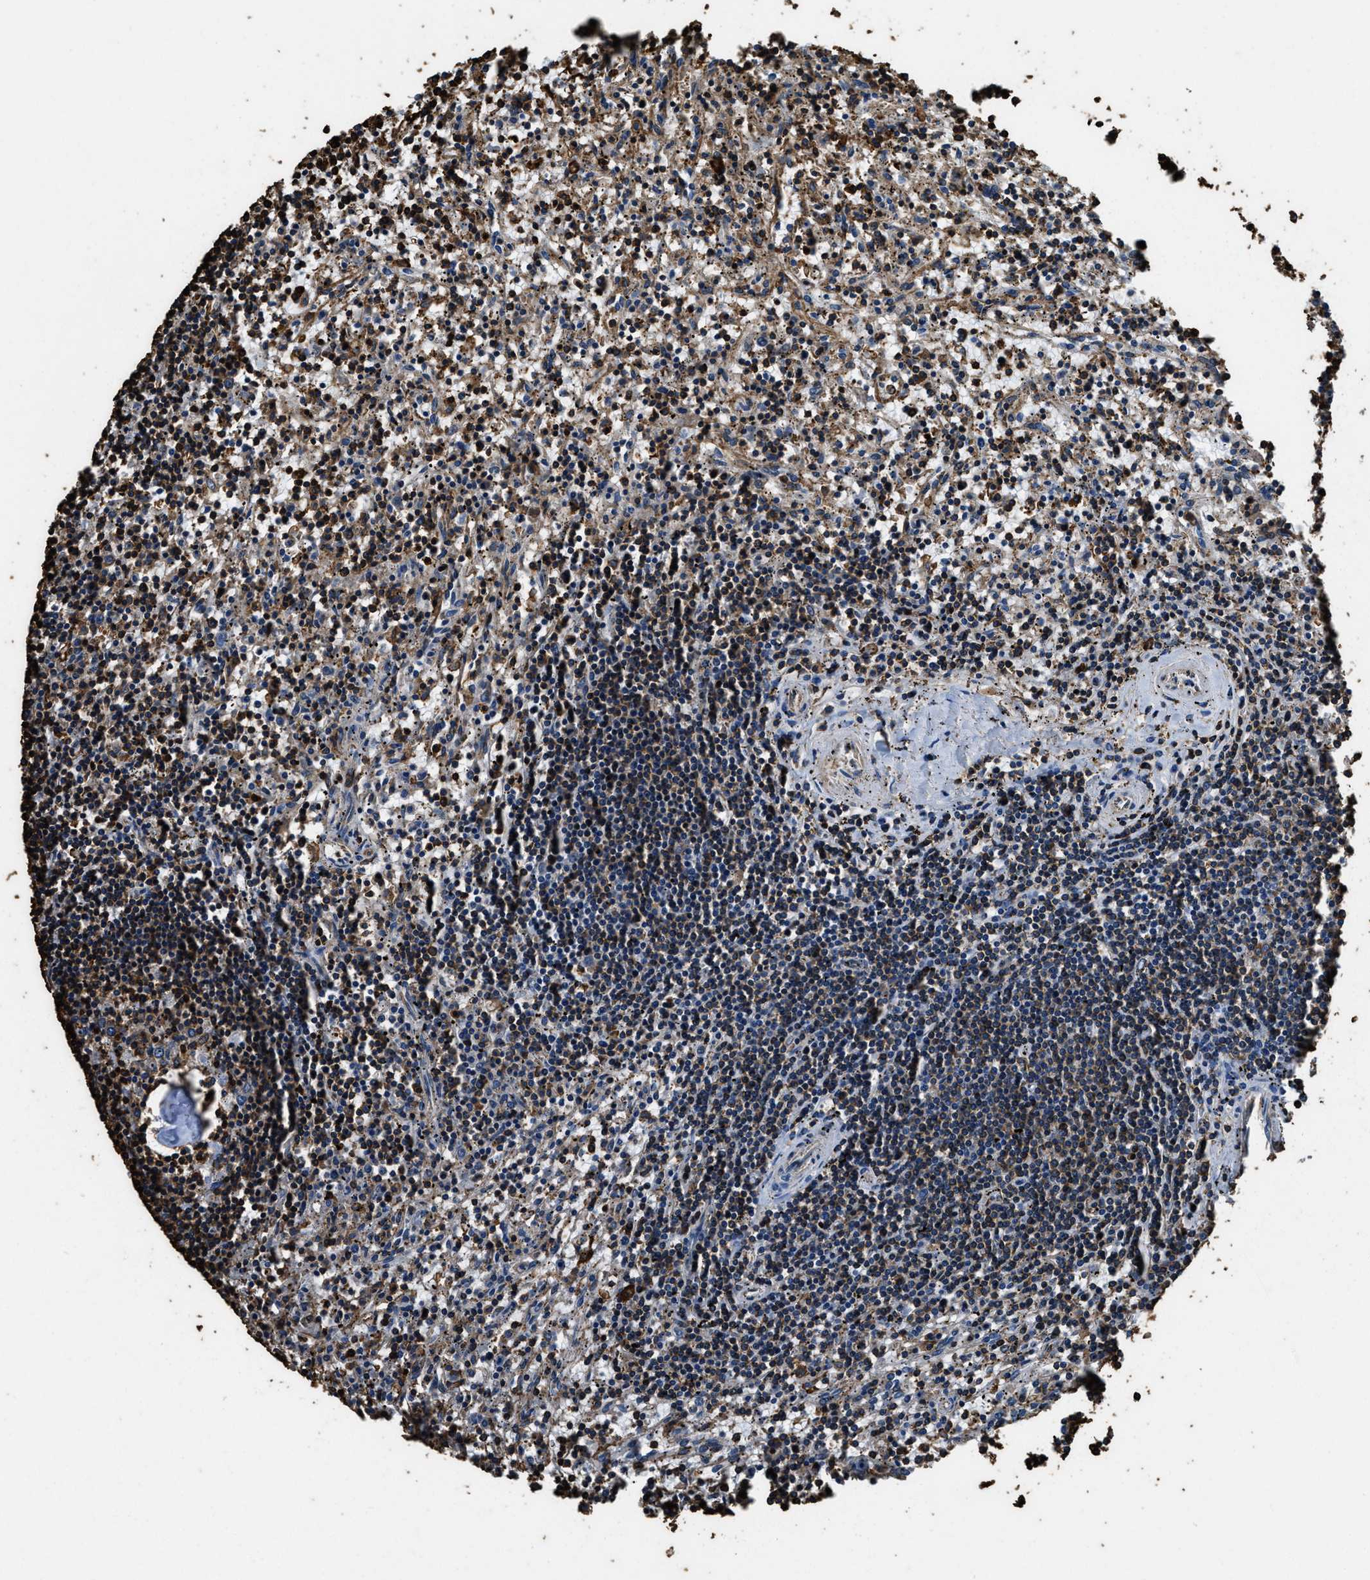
{"staining": {"intensity": "strong", "quantity": "25%-75%", "location": "cytoplasmic/membranous"}, "tissue": "lymphoma", "cell_type": "Tumor cells", "image_type": "cancer", "snomed": [{"axis": "morphology", "description": "Malignant lymphoma, non-Hodgkin's type, Low grade"}, {"axis": "topography", "description": "Spleen"}], "caption": "This histopathology image shows low-grade malignant lymphoma, non-Hodgkin's type stained with immunohistochemistry (IHC) to label a protein in brown. The cytoplasmic/membranous of tumor cells show strong positivity for the protein. Nuclei are counter-stained blue.", "gene": "ACCS", "patient": {"sex": "male", "age": 76}}